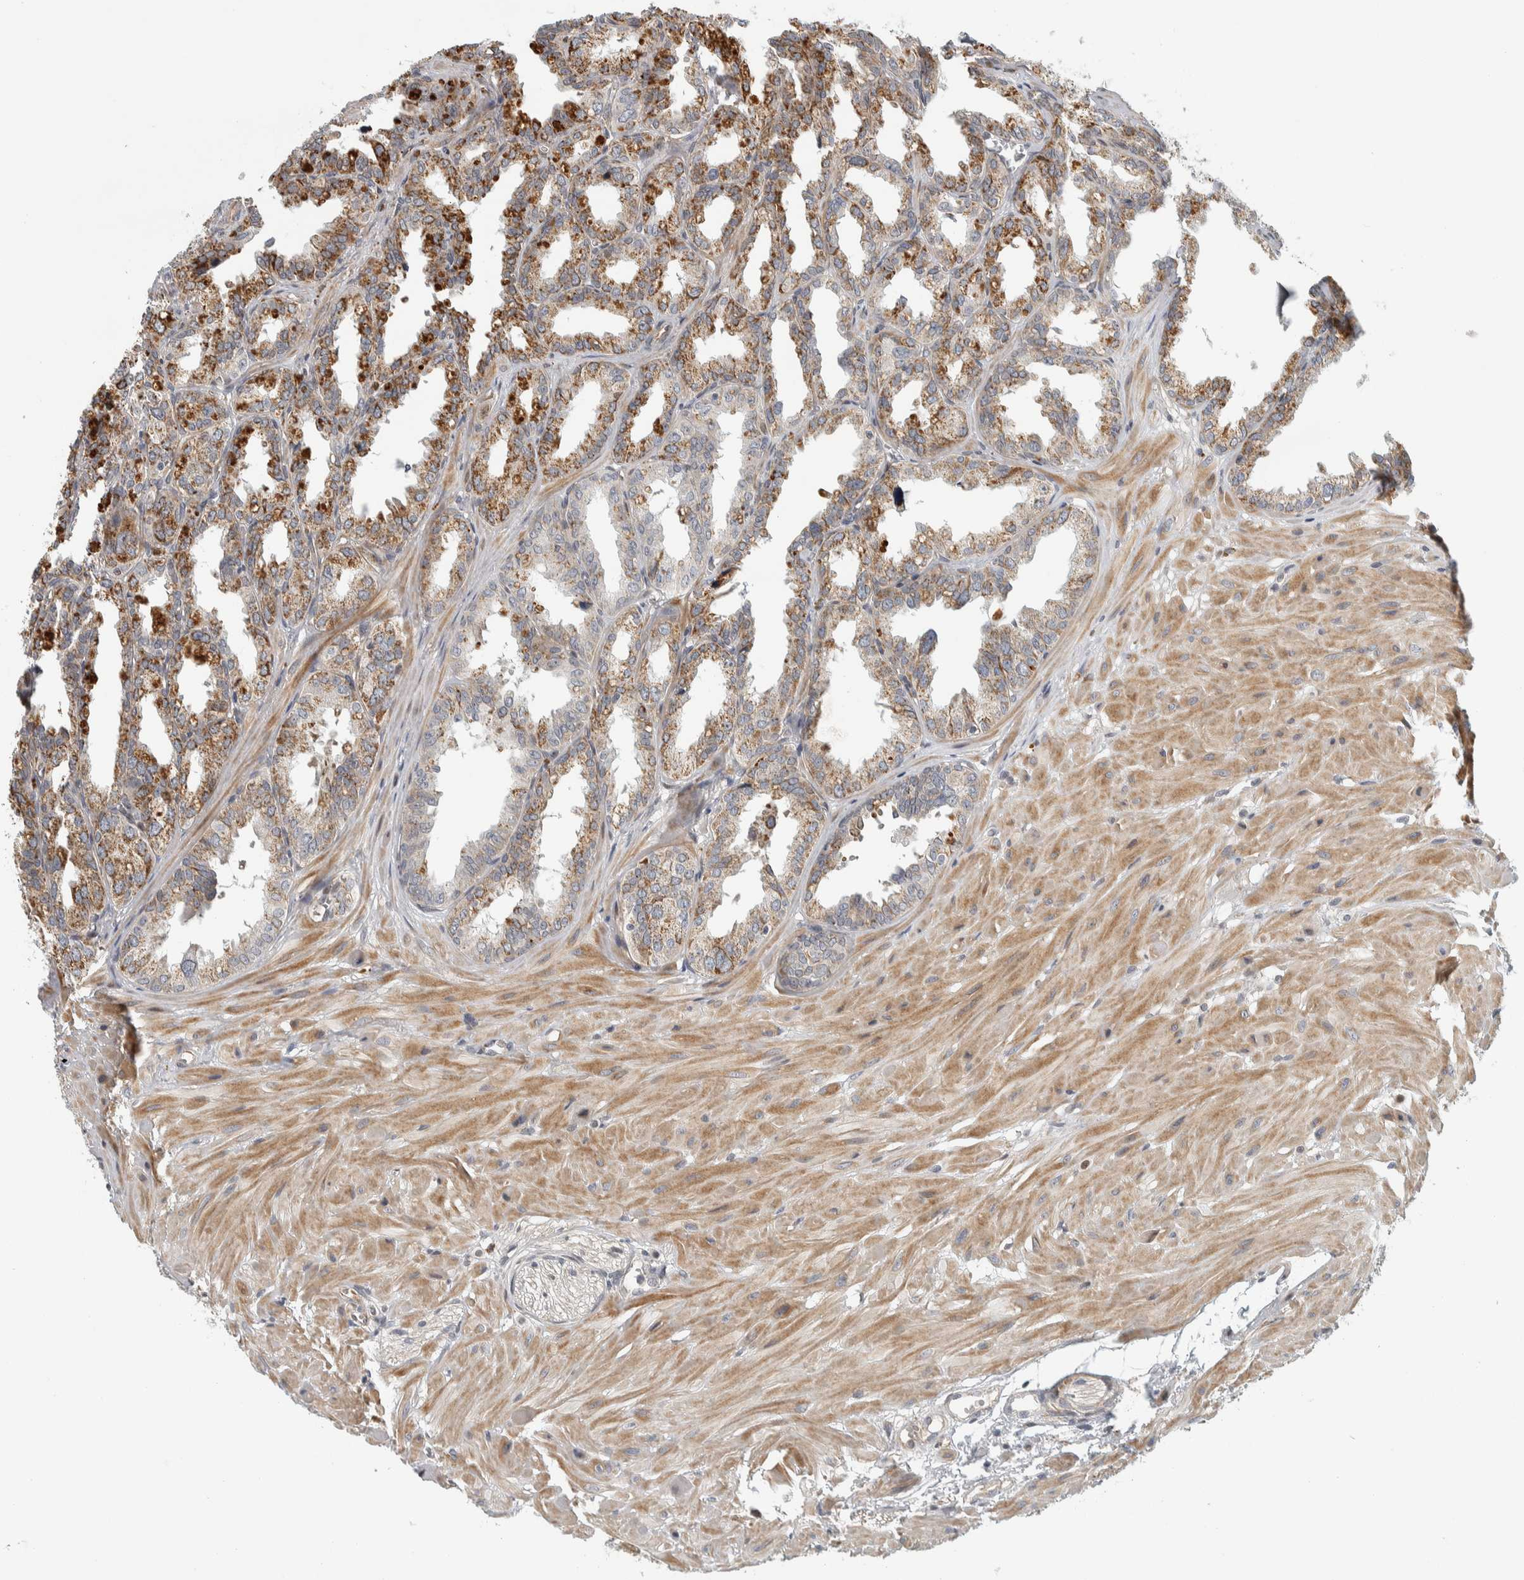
{"staining": {"intensity": "strong", "quantity": ">75%", "location": "cytoplasmic/membranous"}, "tissue": "seminal vesicle", "cell_type": "Glandular cells", "image_type": "normal", "snomed": [{"axis": "morphology", "description": "Normal tissue, NOS"}, {"axis": "topography", "description": "Prostate"}, {"axis": "topography", "description": "Seminal veicle"}], "caption": "The image shows immunohistochemical staining of benign seminal vesicle. There is strong cytoplasmic/membranous positivity is present in approximately >75% of glandular cells.", "gene": "AFP", "patient": {"sex": "male", "age": 51}}